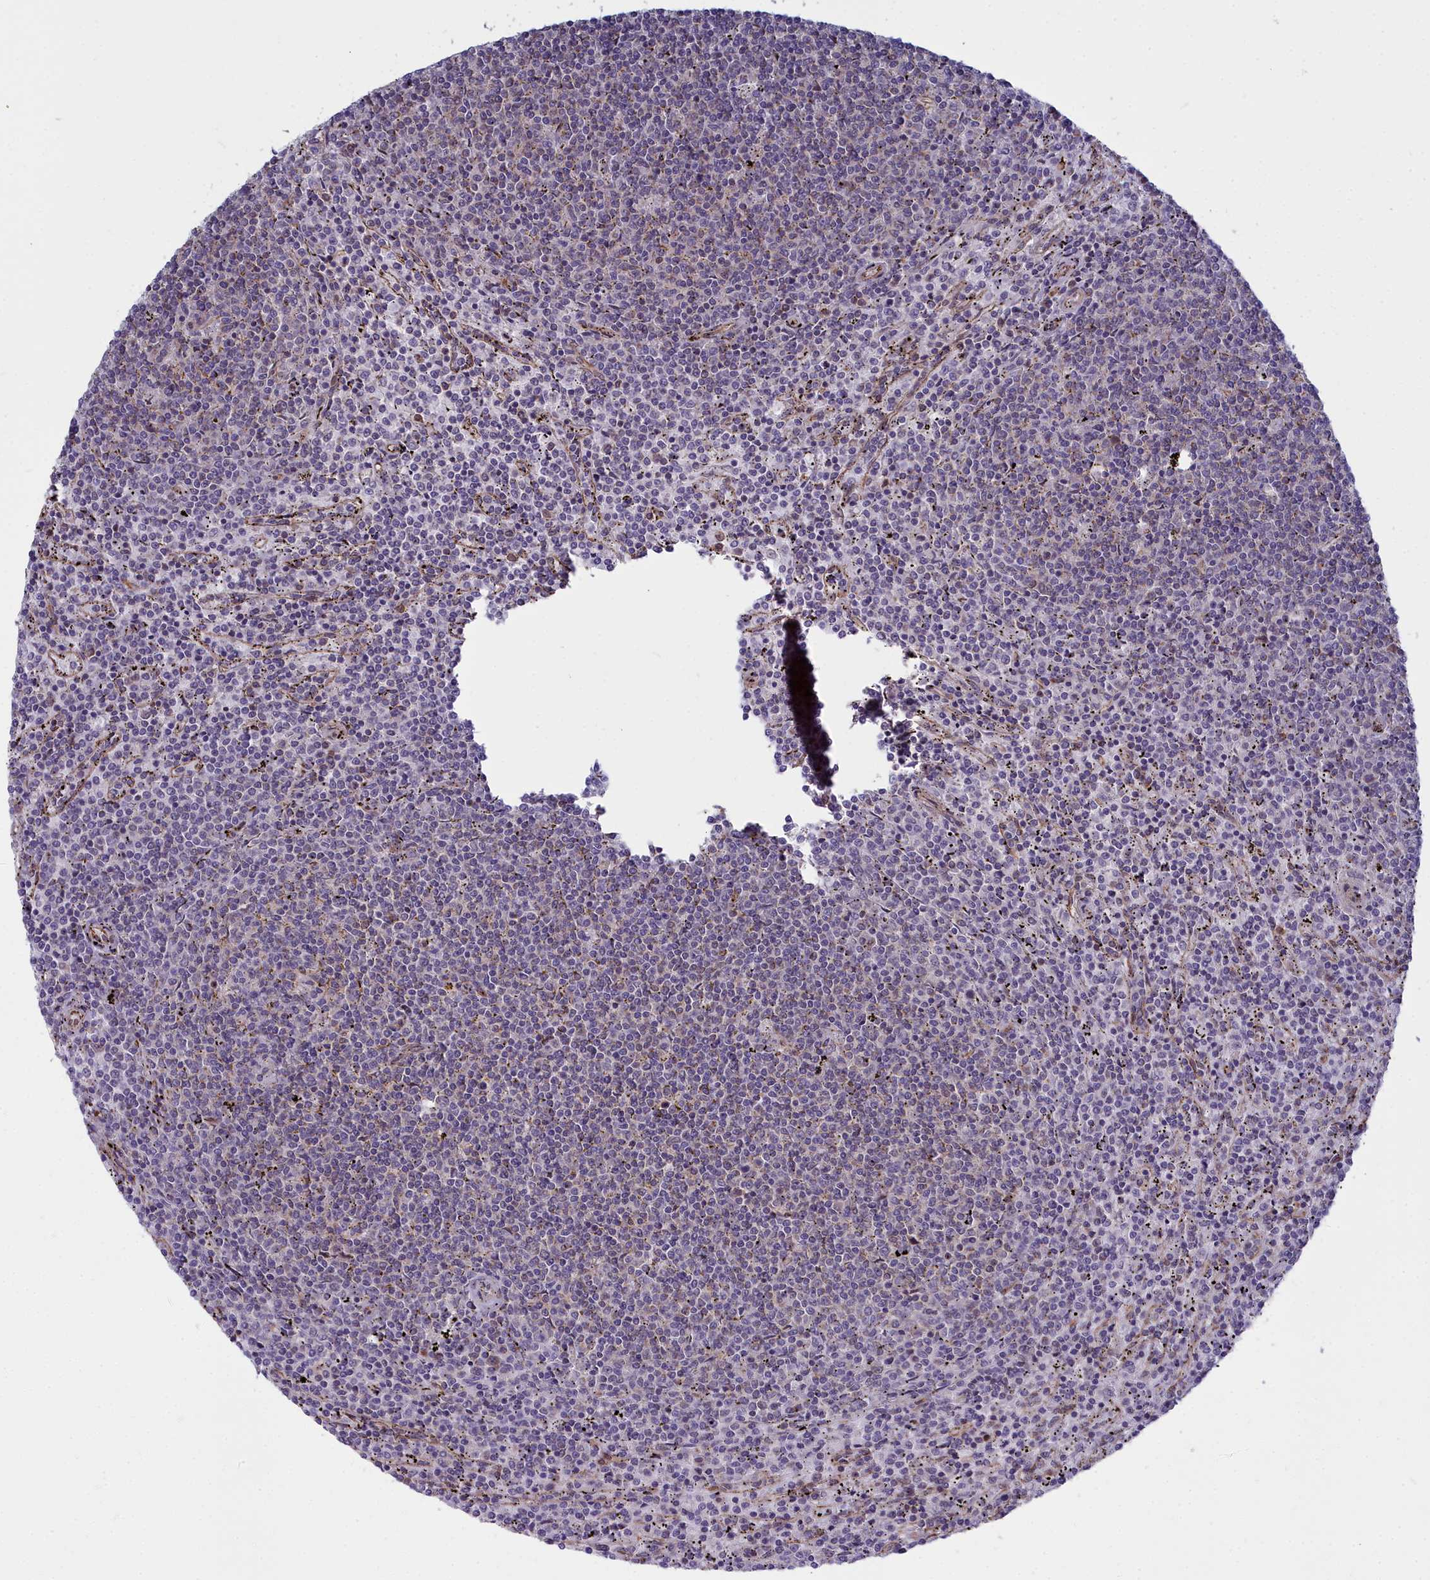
{"staining": {"intensity": "negative", "quantity": "none", "location": "none"}, "tissue": "lymphoma", "cell_type": "Tumor cells", "image_type": "cancer", "snomed": [{"axis": "morphology", "description": "Malignant lymphoma, non-Hodgkin's type, Low grade"}, {"axis": "topography", "description": "Spleen"}], "caption": "IHC of malignant lymphoma, non-Hodgkin's type (low-grade) demonstrates no staining in tumor cells.", "gene": "YJU2", "patient": {"sex": "female", "age": 50}}